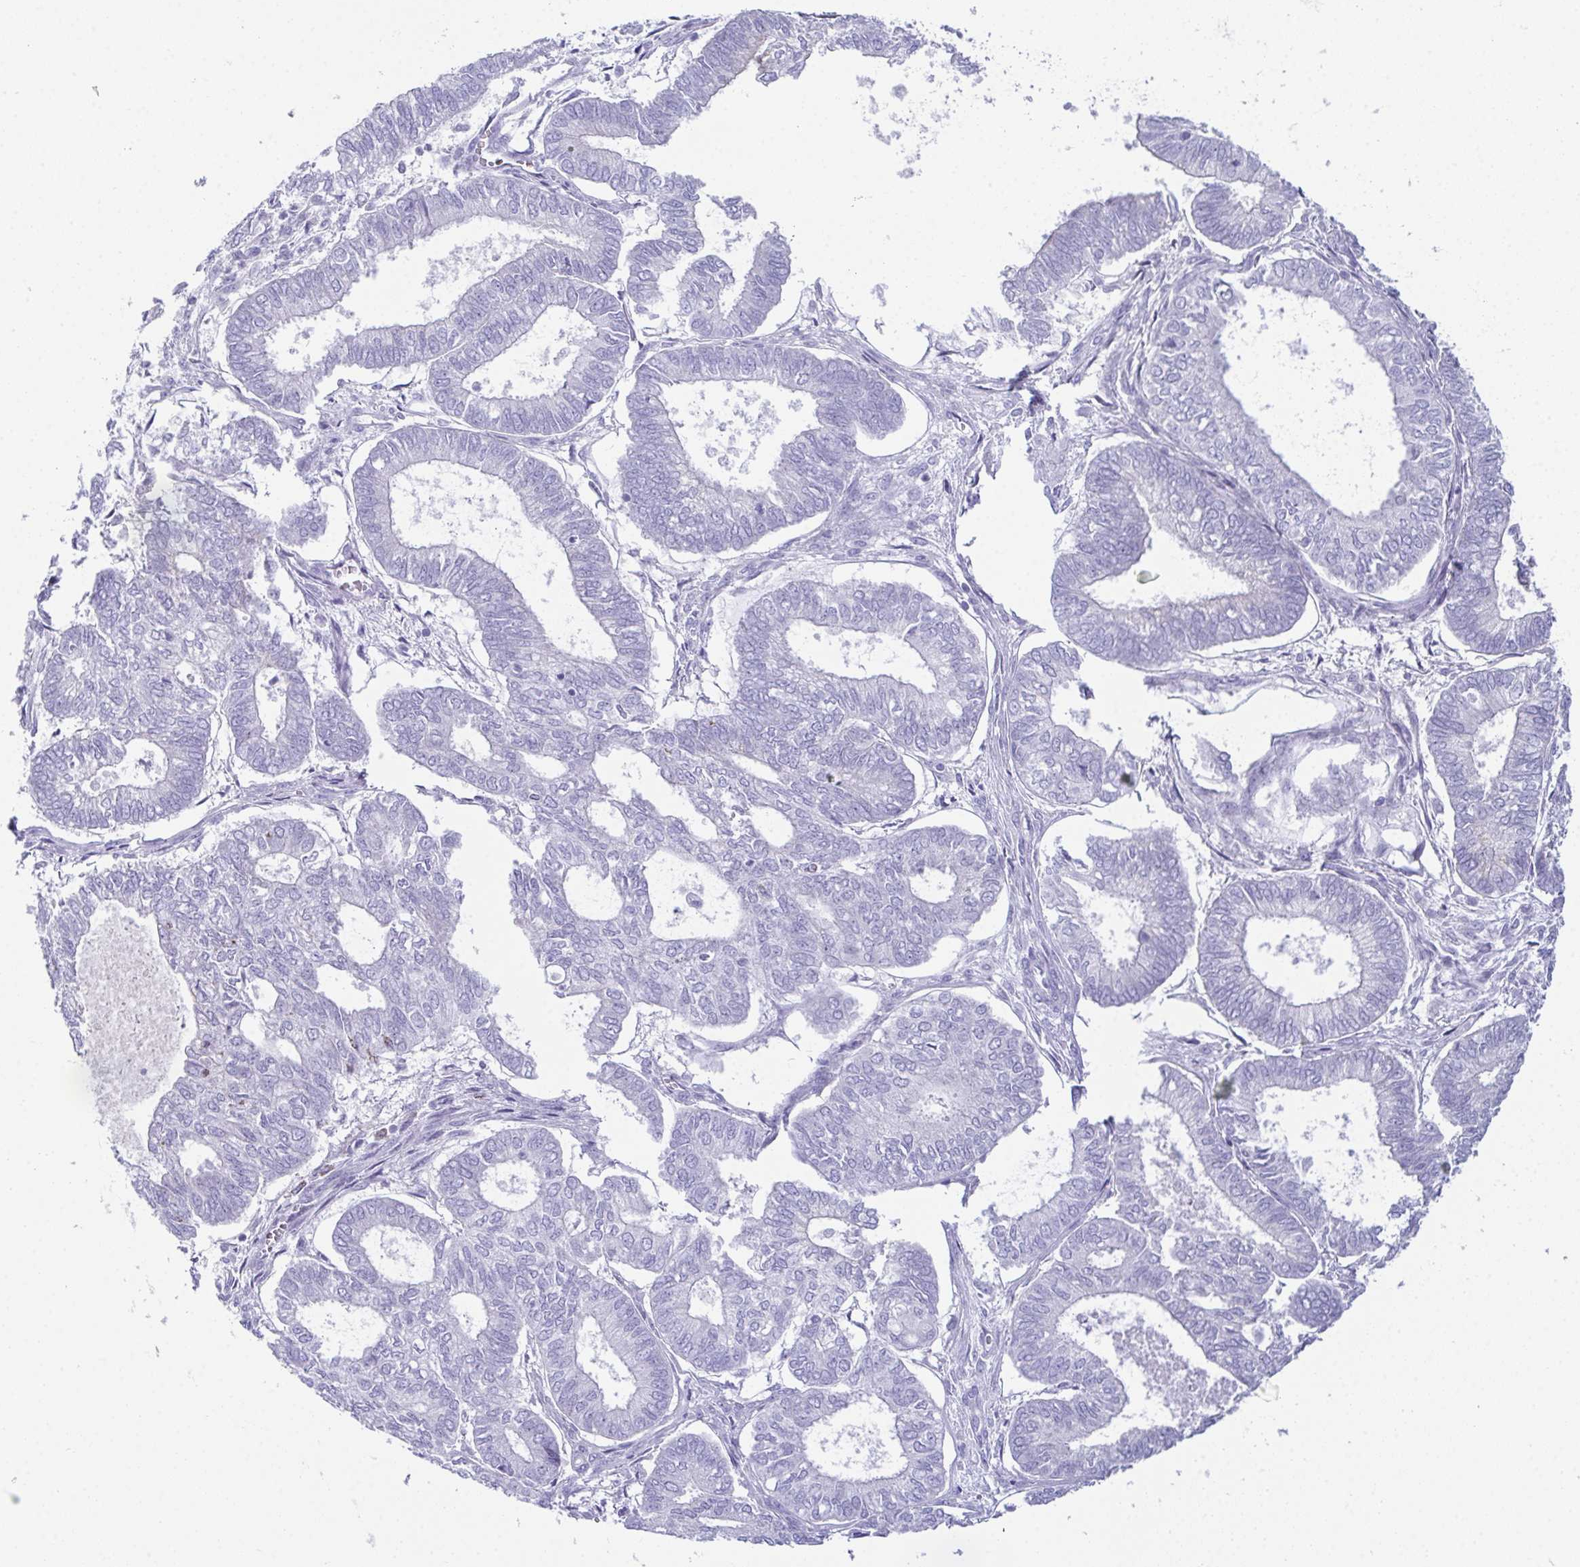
{"staining": {"intensity": "negative", "quantity": "none", "location": "none"}, "tissue": "ovarian cancer", "cell_type": "Tumor cells", "image_type": "cancer", "snomed": [{"axis": "morphology", "description": "Carcinoma, endometroid"}, {"axis": "topography", "description": "Ovary"}], "caption": "Image shows no significant protein positivity in tumor cells of ovarian endometroid carcinoma. Brightfield microscopy of immunohistochemistry (IHC) stained with DAB (brown) and hematoxylin (blue), captured at high magnification.", "gene": "TEX19", "patient": {"sex": "female", "age": 64}}